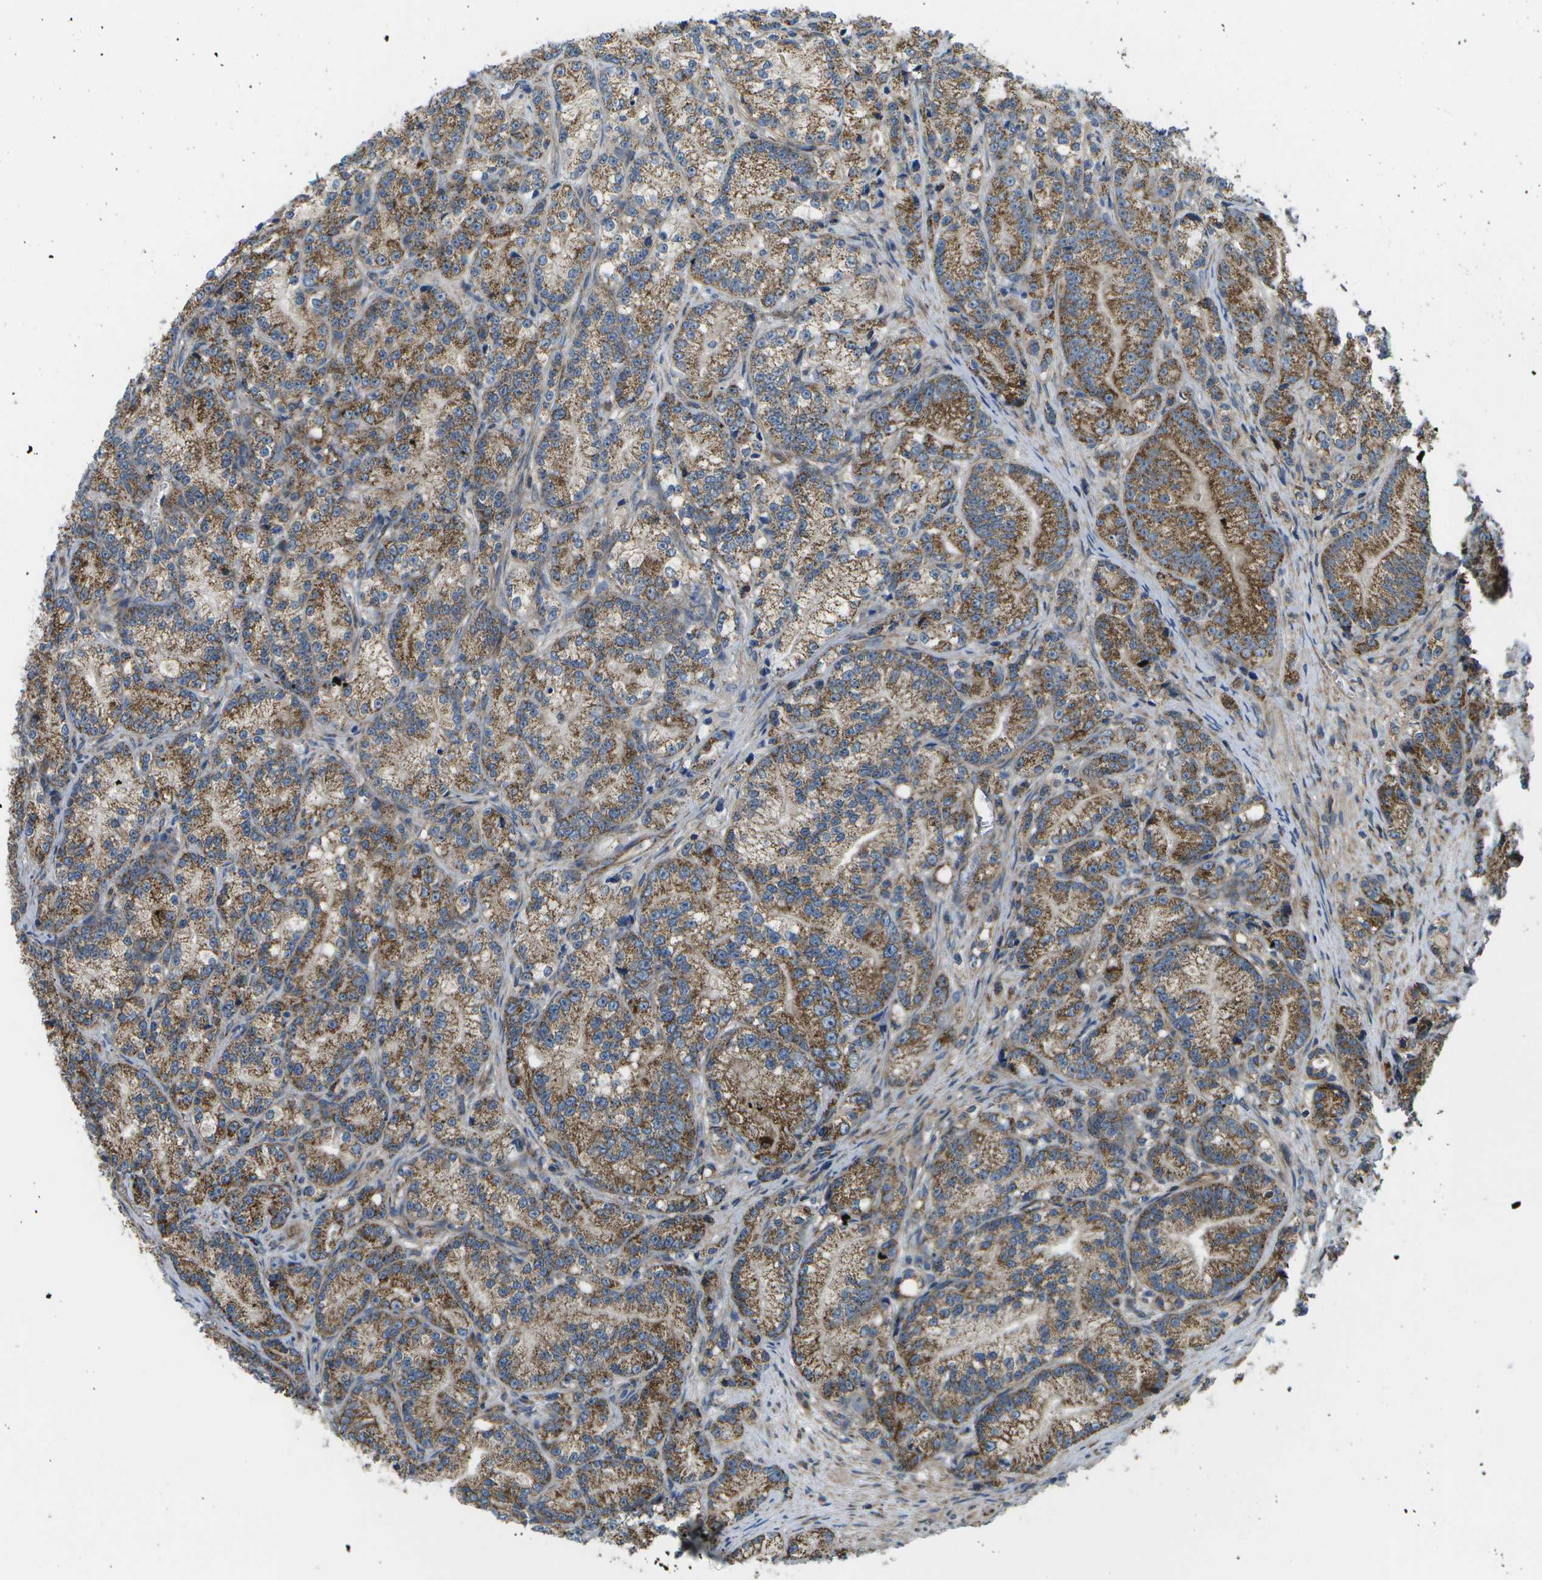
{"staining": {"intensity": "moderate", "quantity": ">75%", "location": "cytoplasmic/membranous"}, "tissue": "prostate cancer", "cell_type": "Tumor cells", "image_type": "cancer", "snomed": [{"axis": "morphology", "description": "Adenocarcinoma, Low grade"}, {"axis": "topography", "description": "Prostate"}], "caption": "Moderate cytoplasmic/membranous positivity is present in about >75% of tumor cells in adenocarcinoma (low-grade) (prostate).", "gene": "MVK", "patient": {"sex": "male", "age": 89}}